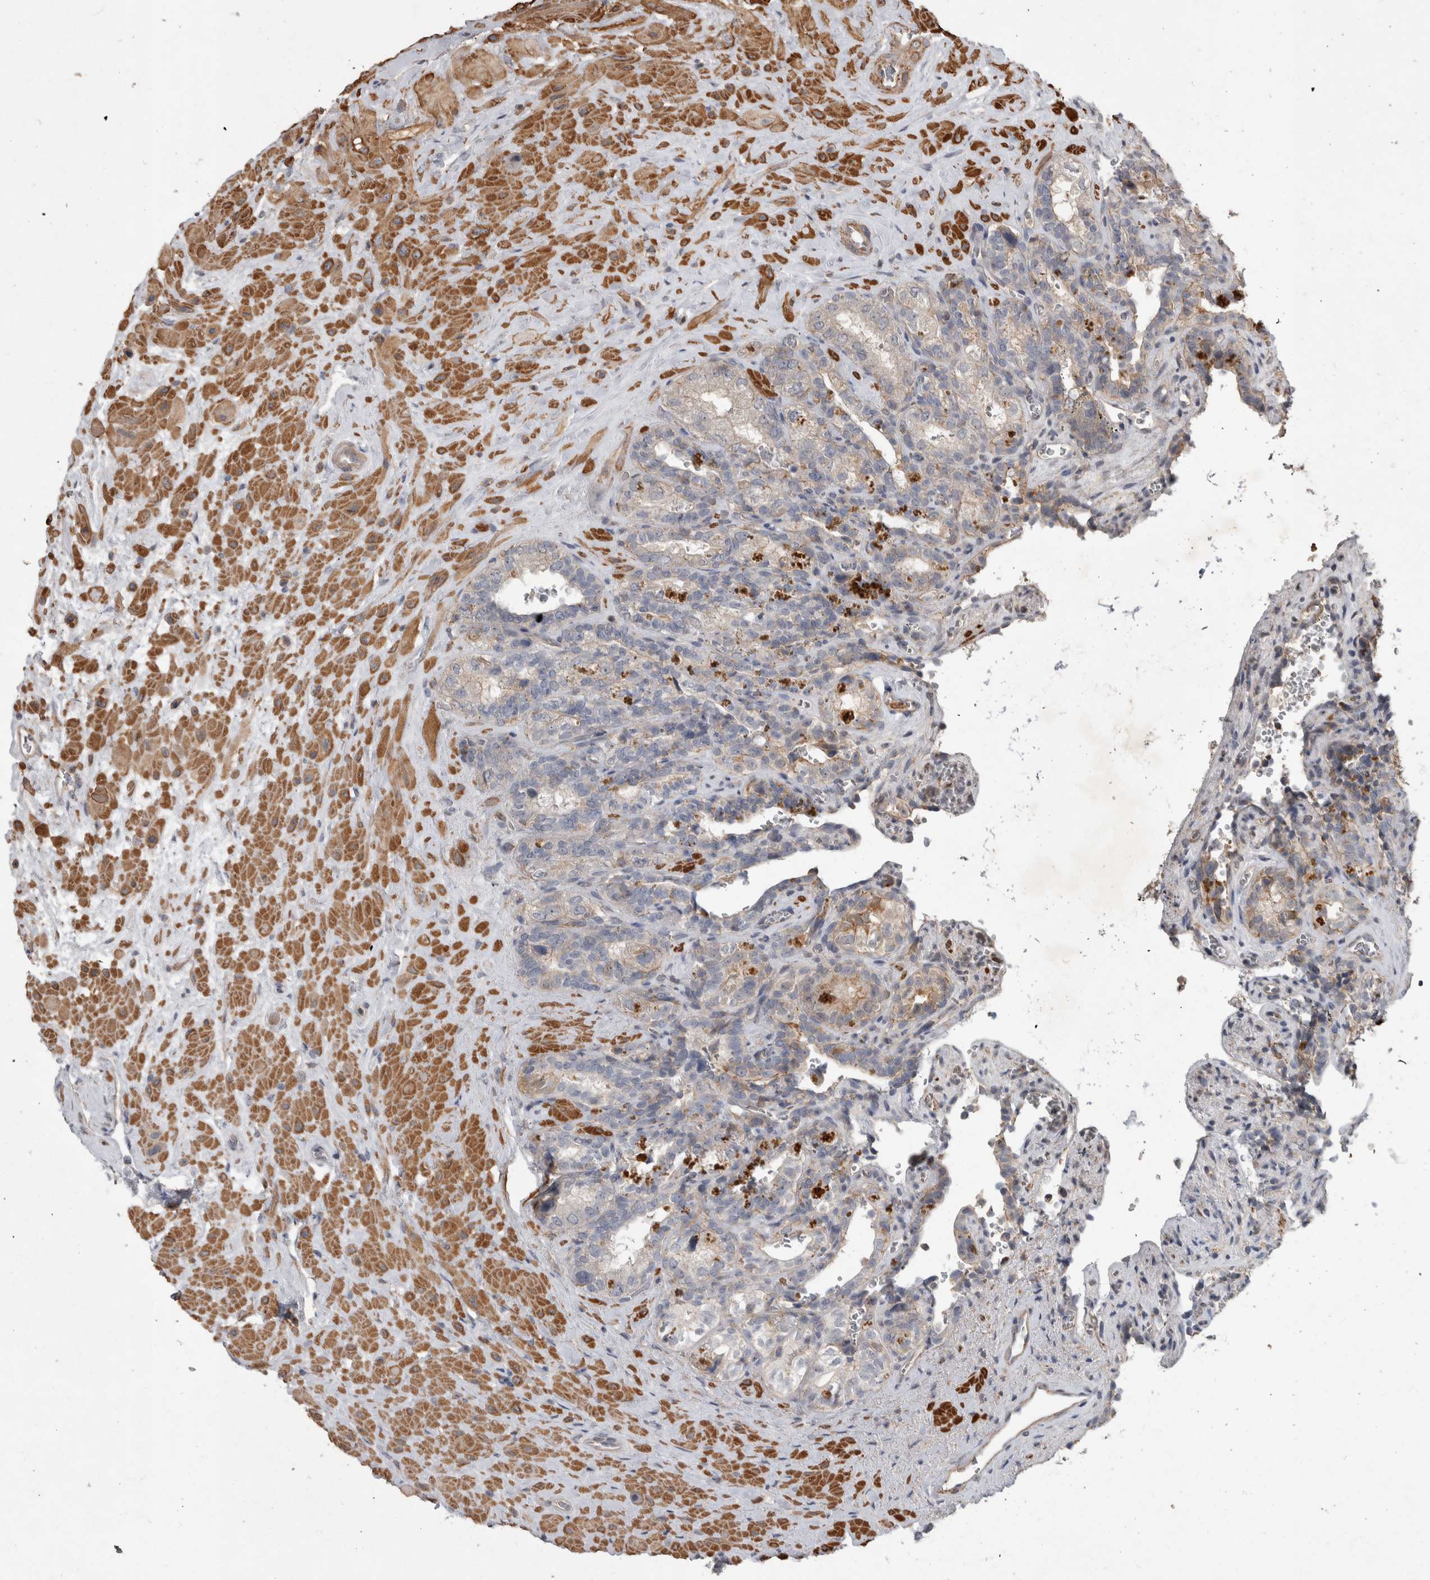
{"staining": {"intensity": "weak", "quantity": "<25%", "location": "cytoplasmic/membranous"}, "tissue": "seminal vesicle", "cell_type": "Glandular cells", "image_type": "normal", "snomed": [{"axis": "morphology", "description": "Normal tissue, NOS"}, {"axis": "topography", "description": "Prostate"}, {"axis": "topography", "description": "Seminal veicle"}], "caption": "The histopathology image demonstrates no significant expression in glandular cells of seminal vesicle. The staining is performed using DAB (3,3'-diaminobenzidine) brown chromogen with nuclei counter-stained in using hematoxylin.", "gene": "SPATA48", "patient": {"sex": "male", "age": 67}}